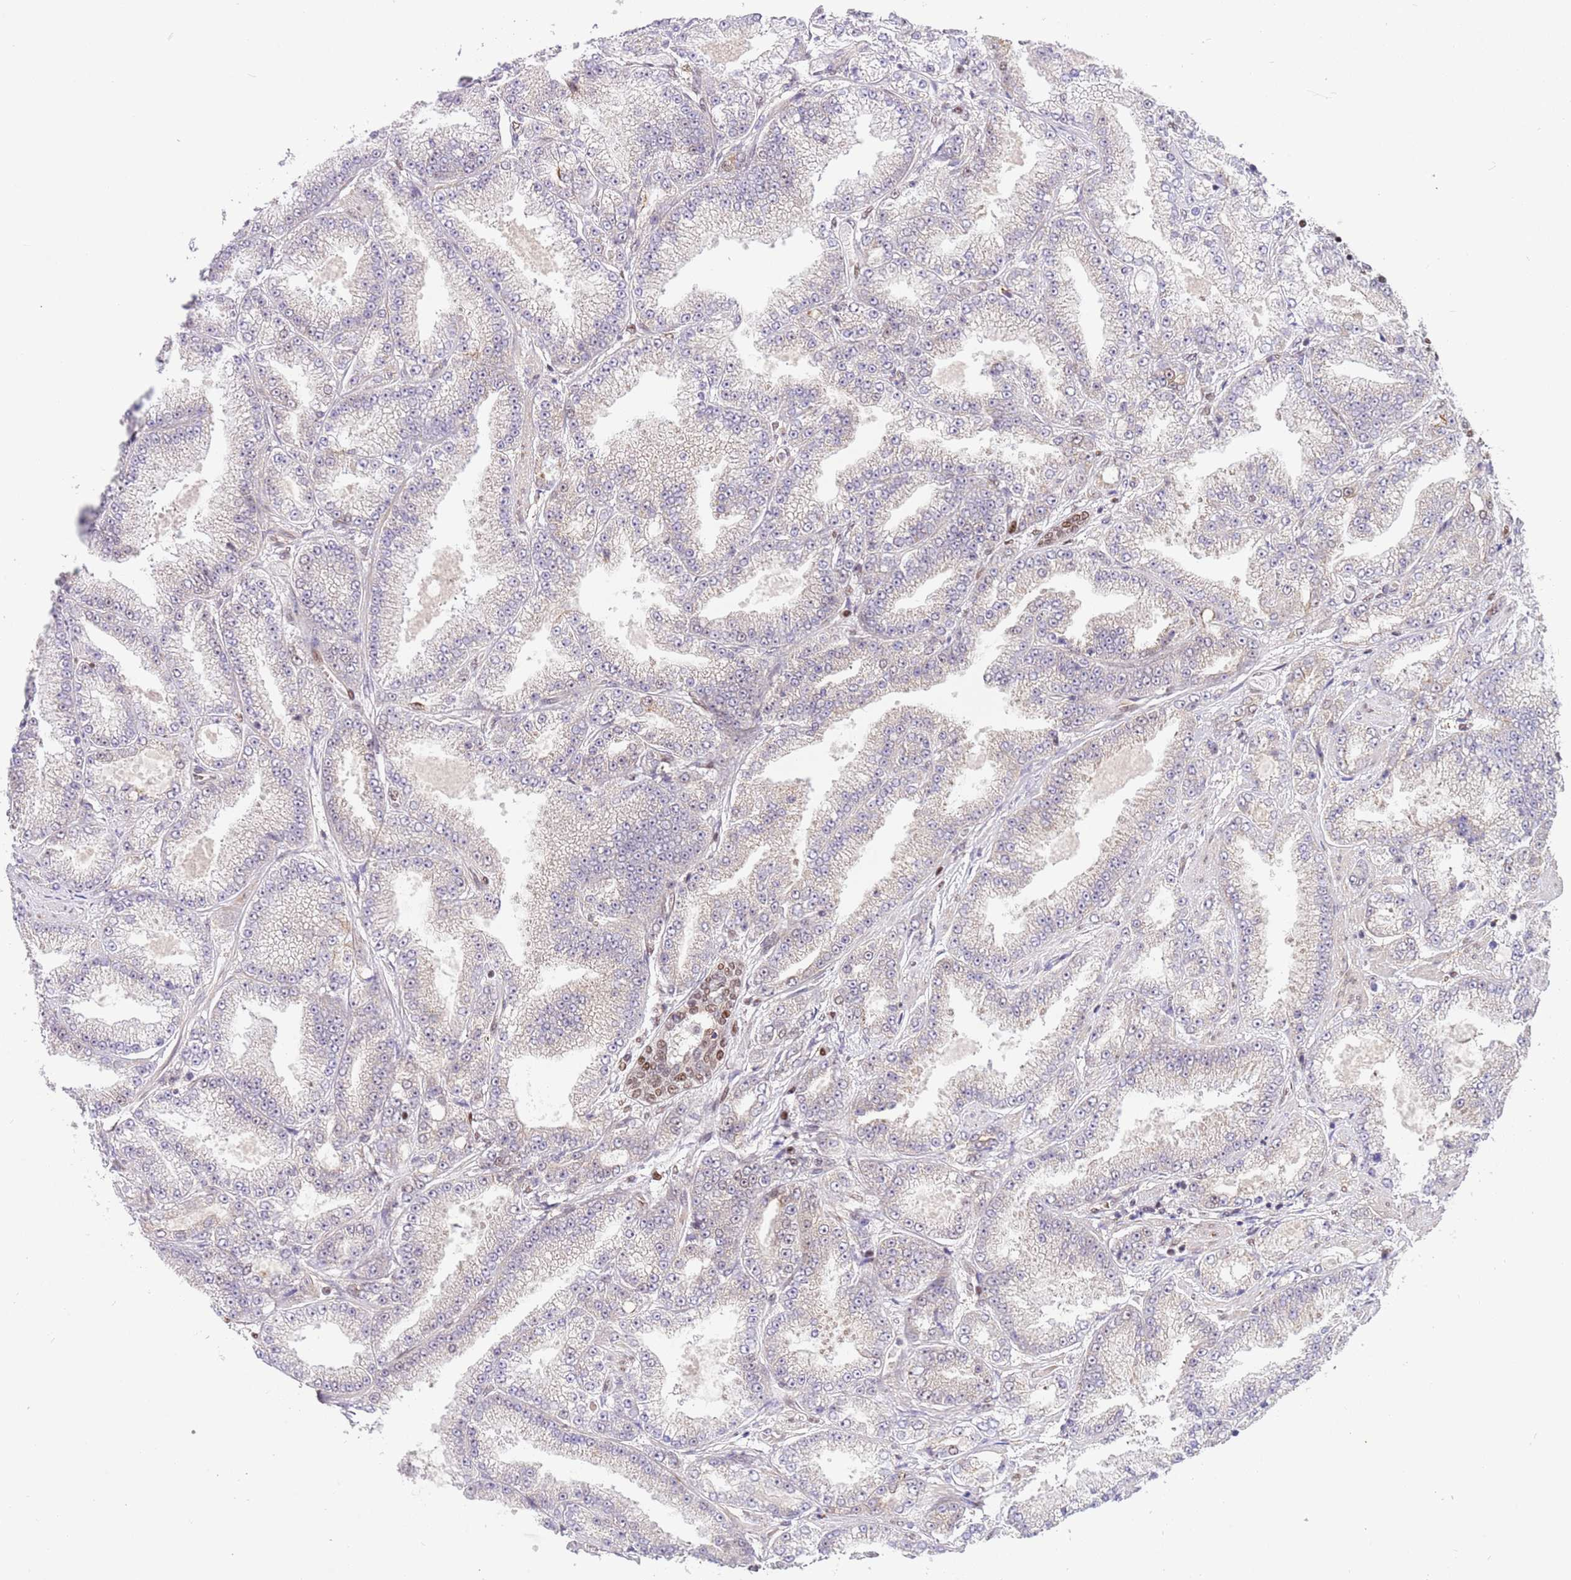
{"staining": {"intensity": "negative", "quantity": "none", "location": "none"}, "tissue": "prostate cancer", "cell_type": "Tumor cells", "image_type": "cancer", "snomed": [{"axis": "morphology", "description": "Adenocarcinoma, High grade"}, {"axis": "topography", "description": "Prostate"}], "caption": "Tumor cells show no significant protein expression in prostate cancer.", "gene": "RFK", "patient": {"sex": "male", "age": 68}}